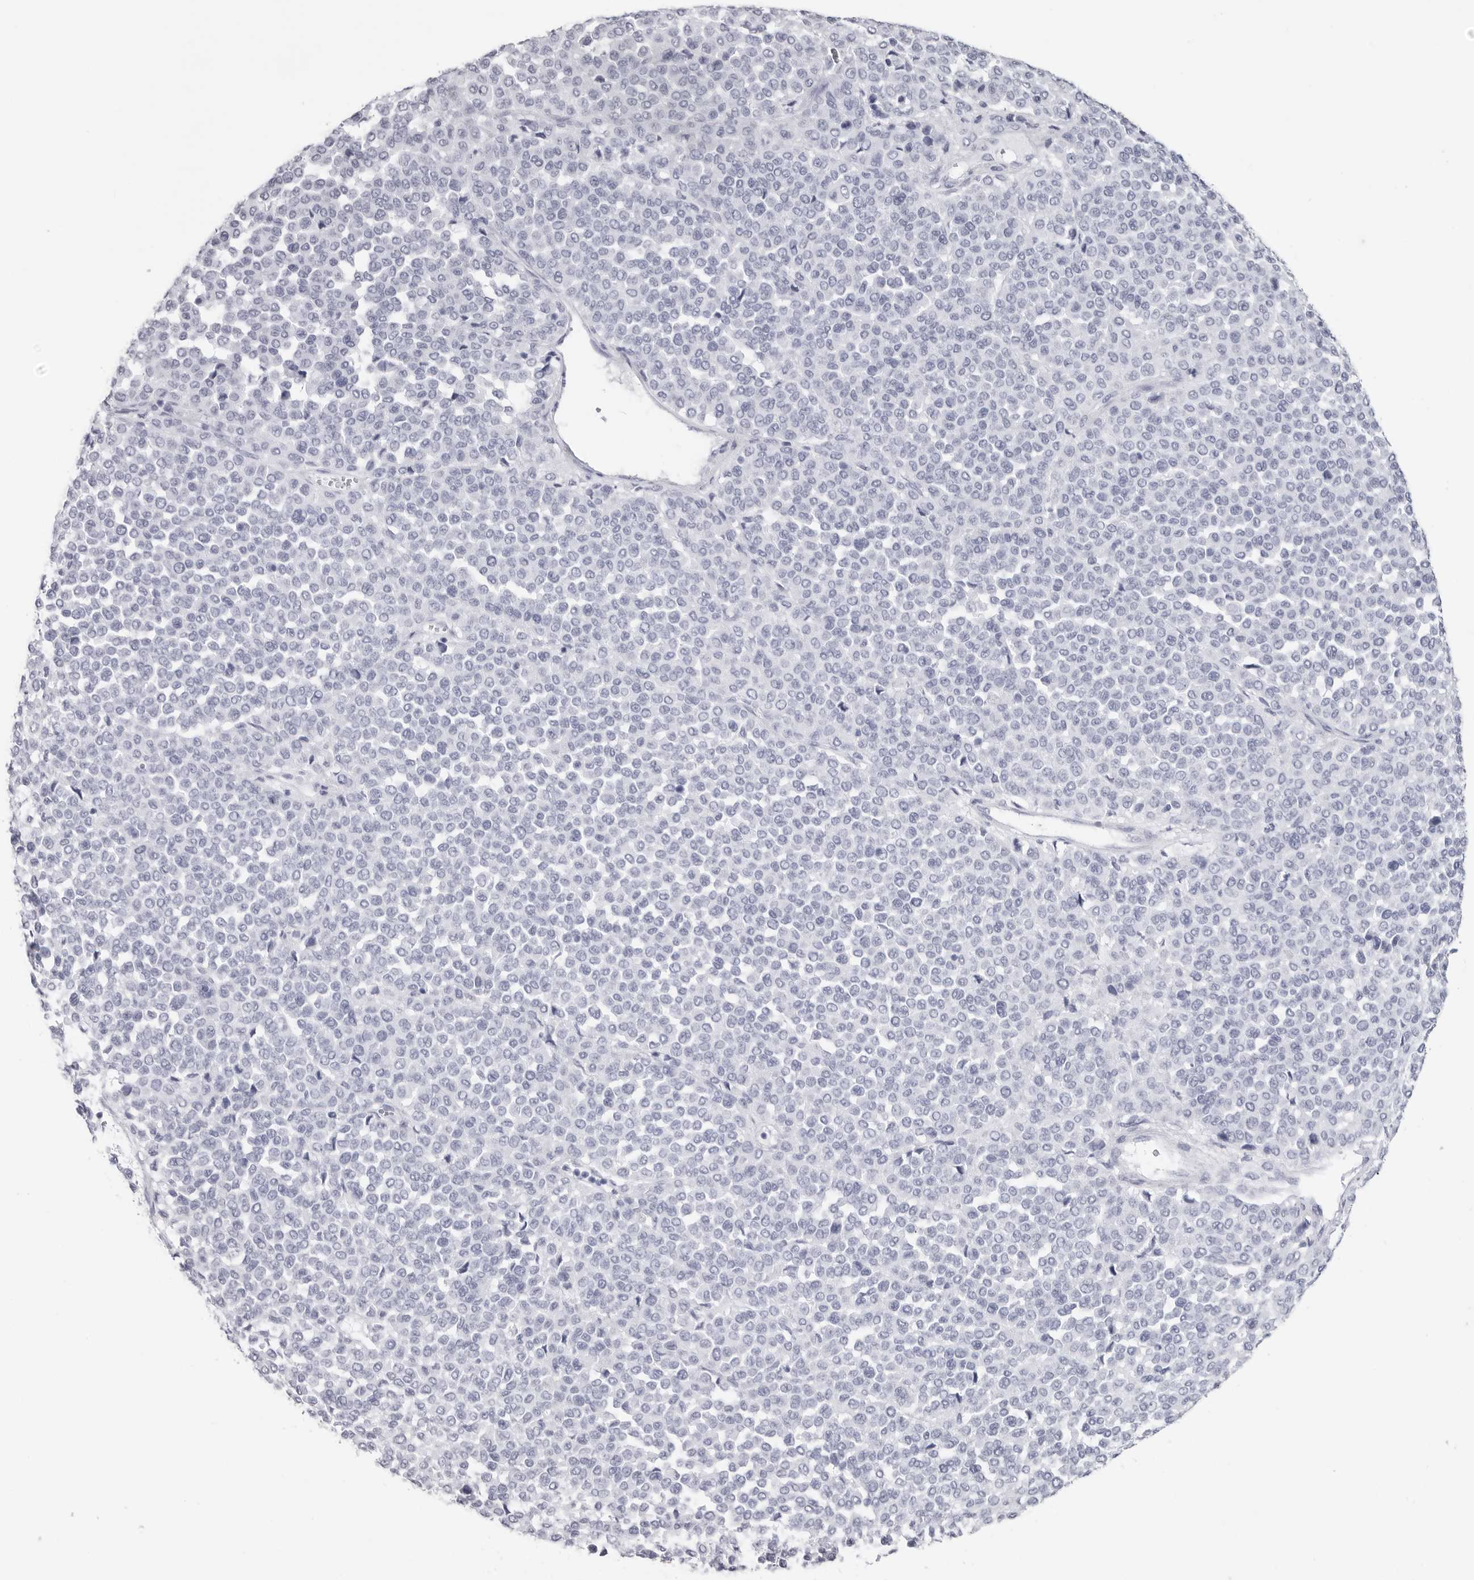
{"staining": {"intensity": "negative", "quantity": "none", "location": "none"}, "tissue": "melanoma", "cell_type": "Tumor cells", "image_type": "cancer", "snomed": [{"axis": "morphology", "description": "Malignant melanoma, Metastatic site"}, {"axis": "topography", "description": "Pancreas"}], "caption": "Photomicrograph shows no protein staining in tumor cells of malignant melanoma (metastatic site) tissue.", "gene": "CST2", "patient": {"sex": "female", "age": 30}}